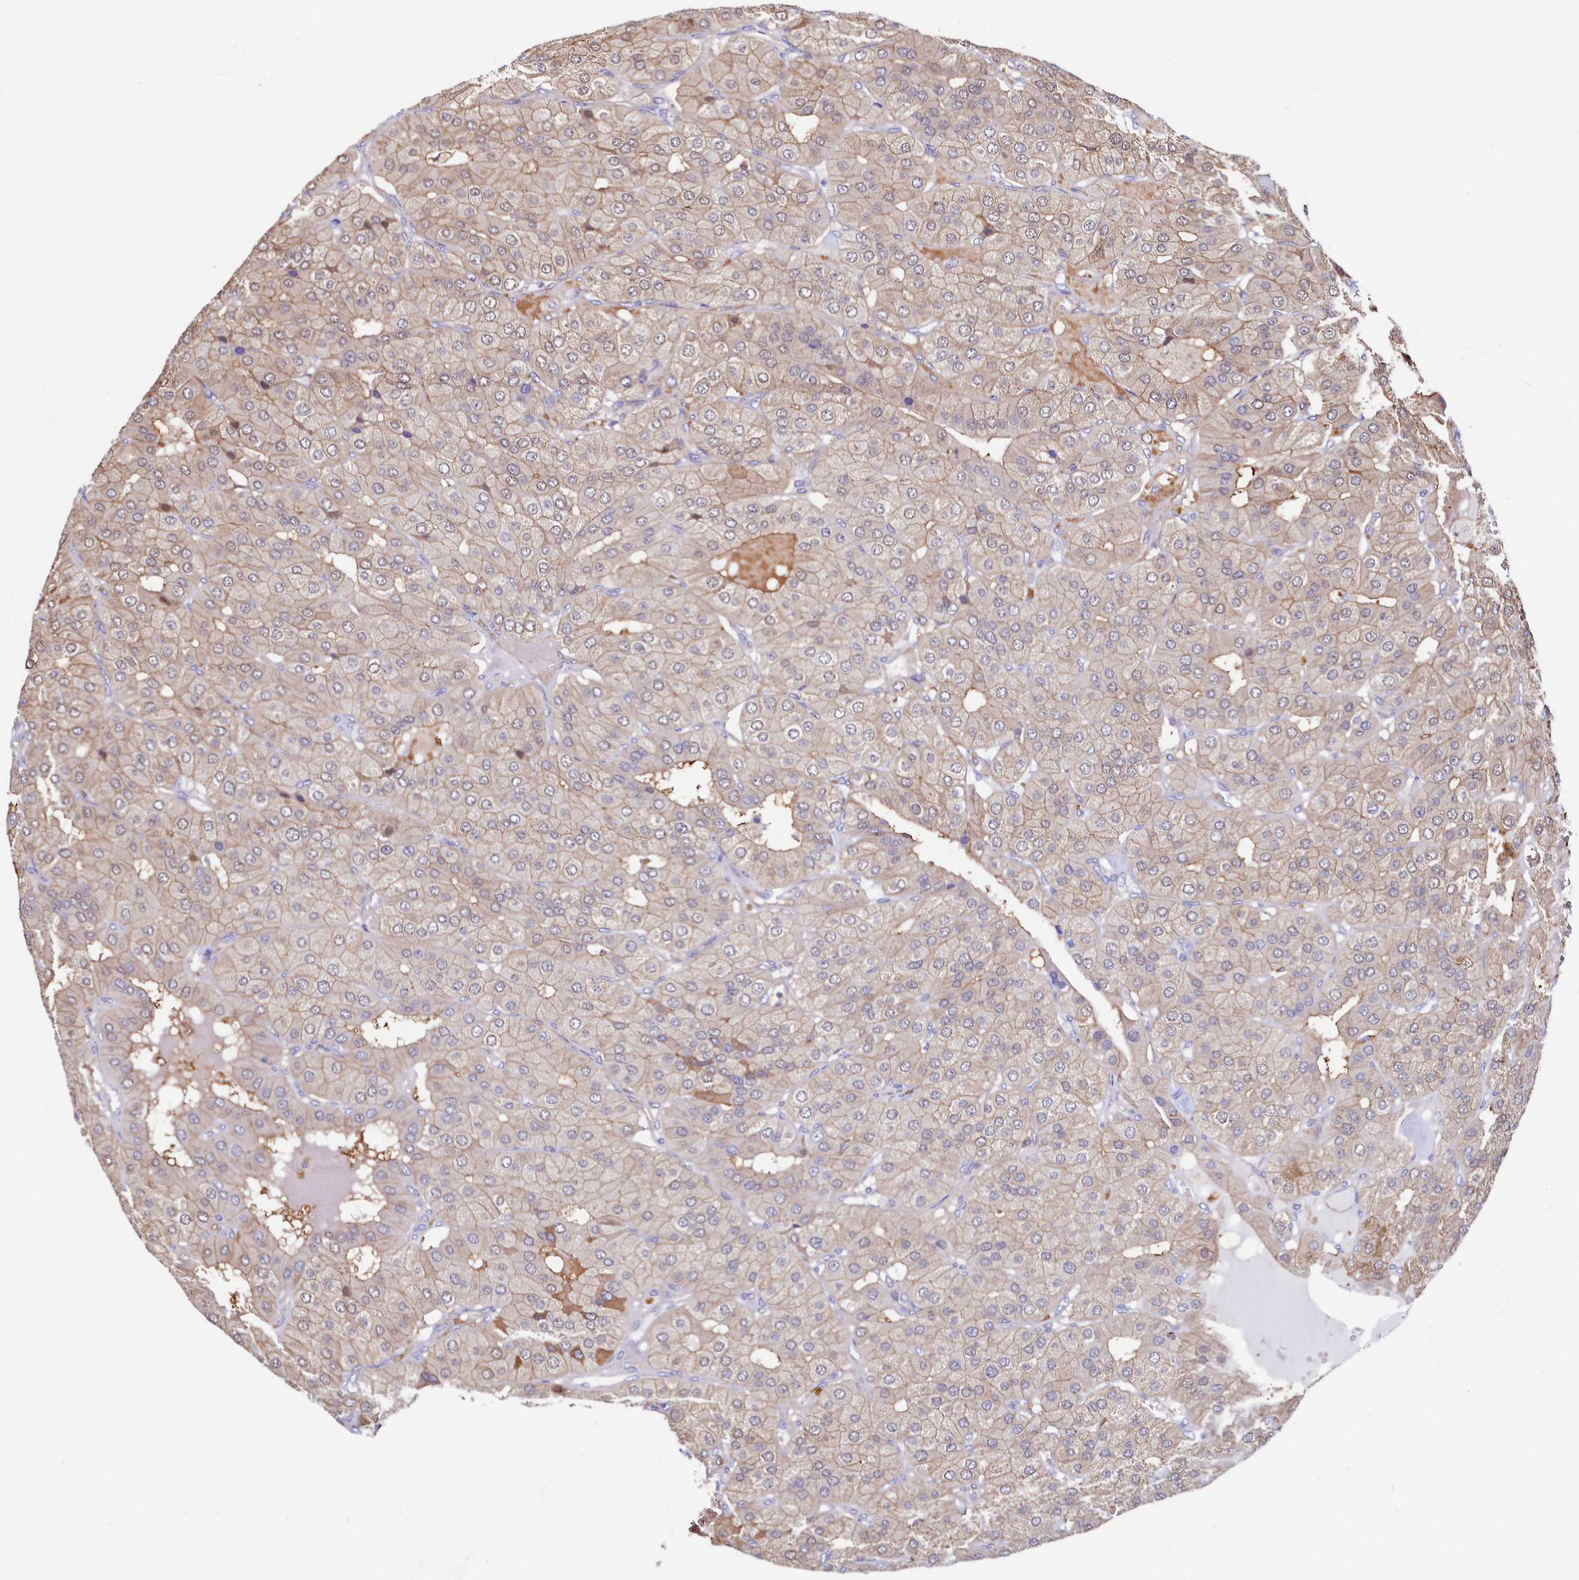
{"staining": {"intensity": "weak", "quantity": "25%-75%", "location": "cytoplasmic/membranous"}, "tissue": "parathyroid gland", "cell_type": "Glandular cells", "image_type": "normal", "snomed": [{"axis": "morphology", "description": "Normal tissue, NOS"}, {"axis": "morphology", "description": "Adenoma, NOS"}, {"axis": "topography", "description": "Parathyroid gland"}], "caption": "Immunohistochemistry (IHC) (DAB) staining of unremarkable parathyroid gland reveals weak cytoplasmic/membranous protein staining in approximately 25%-75% of glandular cells.", "gene": "ASTE1", "patient": {"sex": "female", "age": 86}}